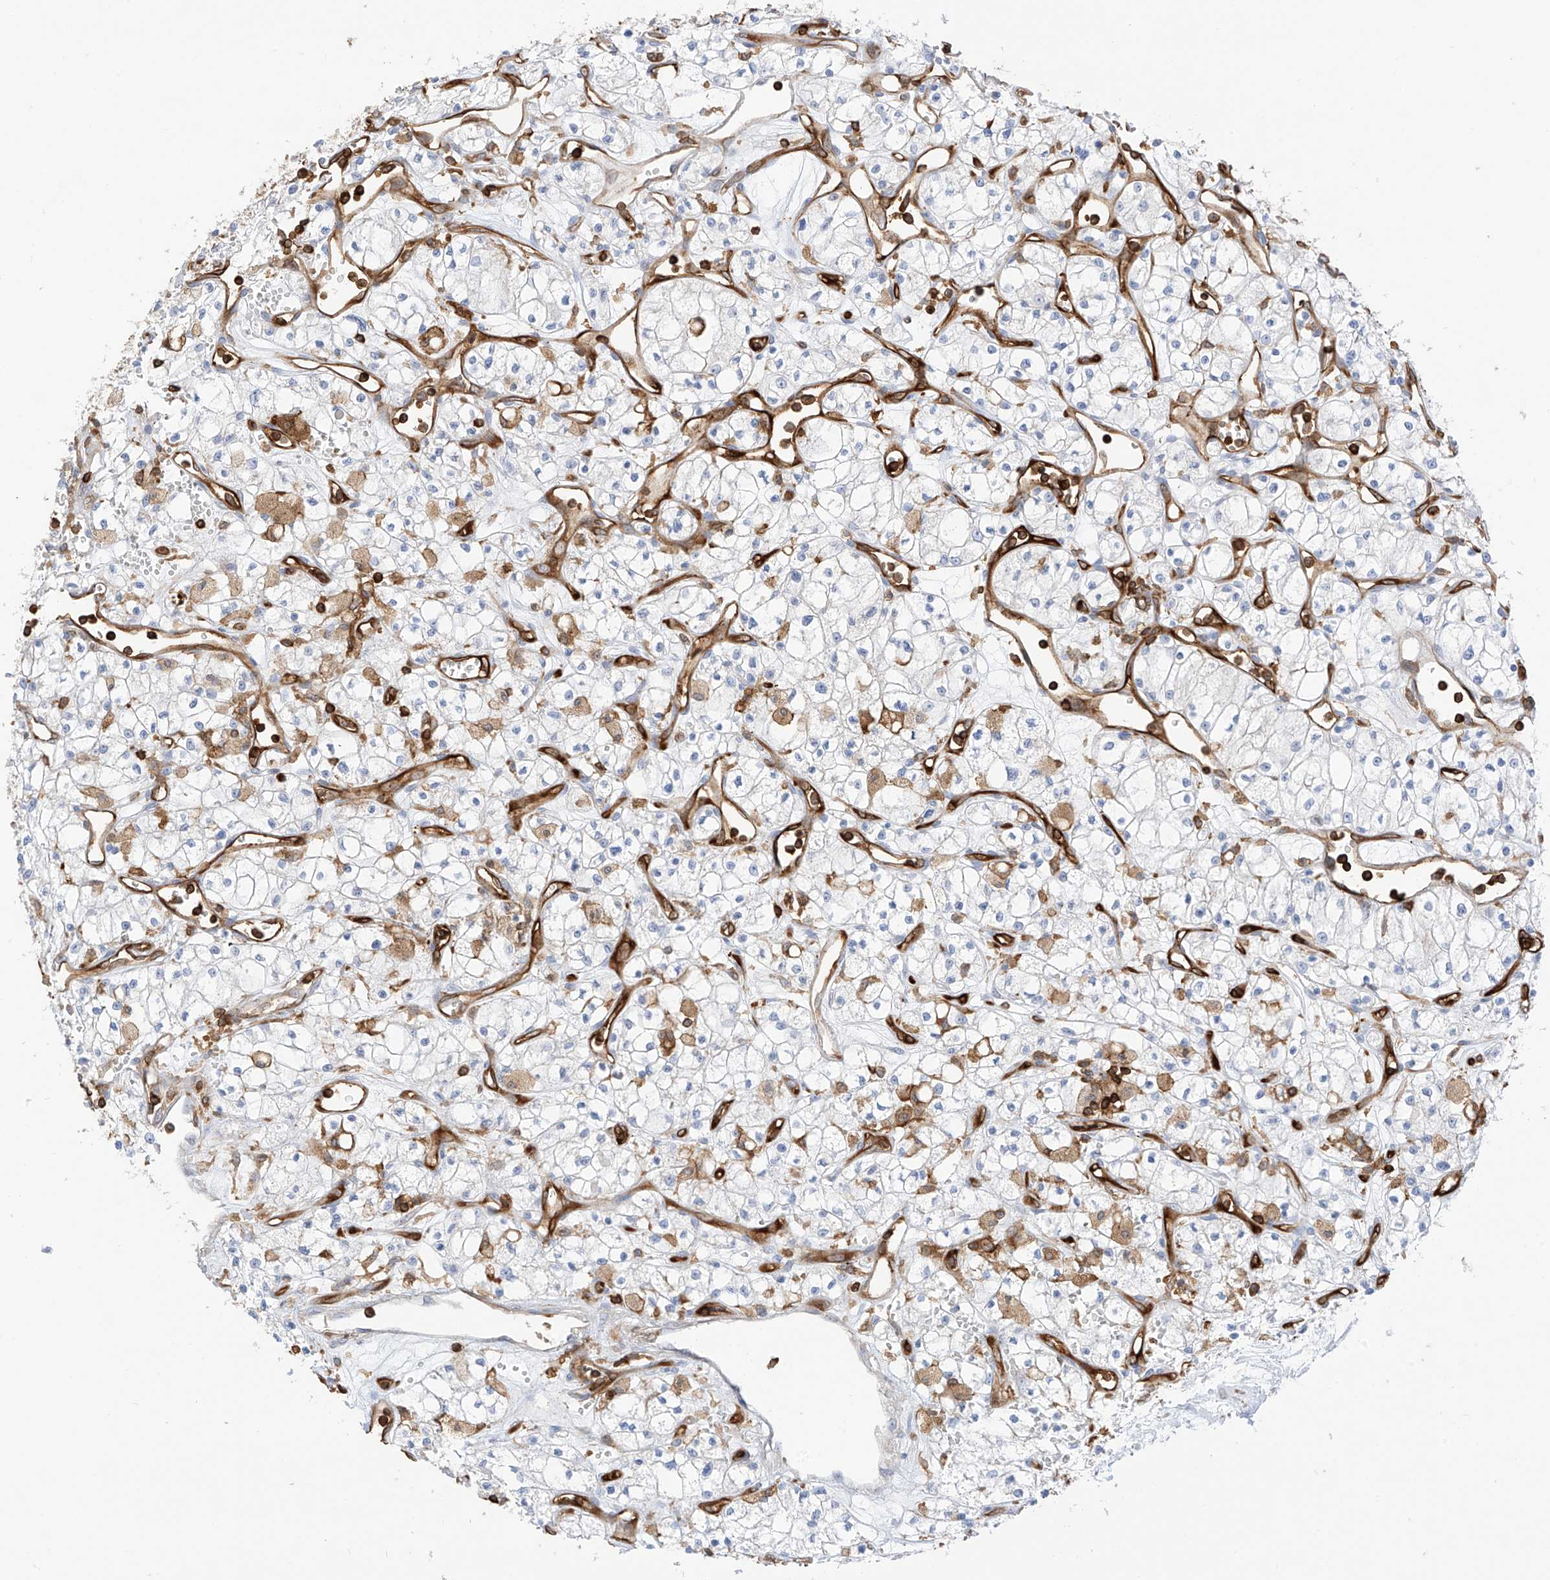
{"staining": {"intensity": "negative", "quantity": "none", "location": "none"}, "tissue": "renal cancer", "cell_type": "Tumor cells", "image_type": "cancer", "snomed": [{"axis": "morphology", "description": "Adenocarcinoma, NOS"}, {"axis": "topography", "description": "Kidney"}], "caption": "A high-resolution photomicrograph shows IHC staining of adenocarcinoma (renal), which displays no significant expression in tumor cells.", "gene": "ARHGAP25", "patient": {"sex": "male", "age": 59}}